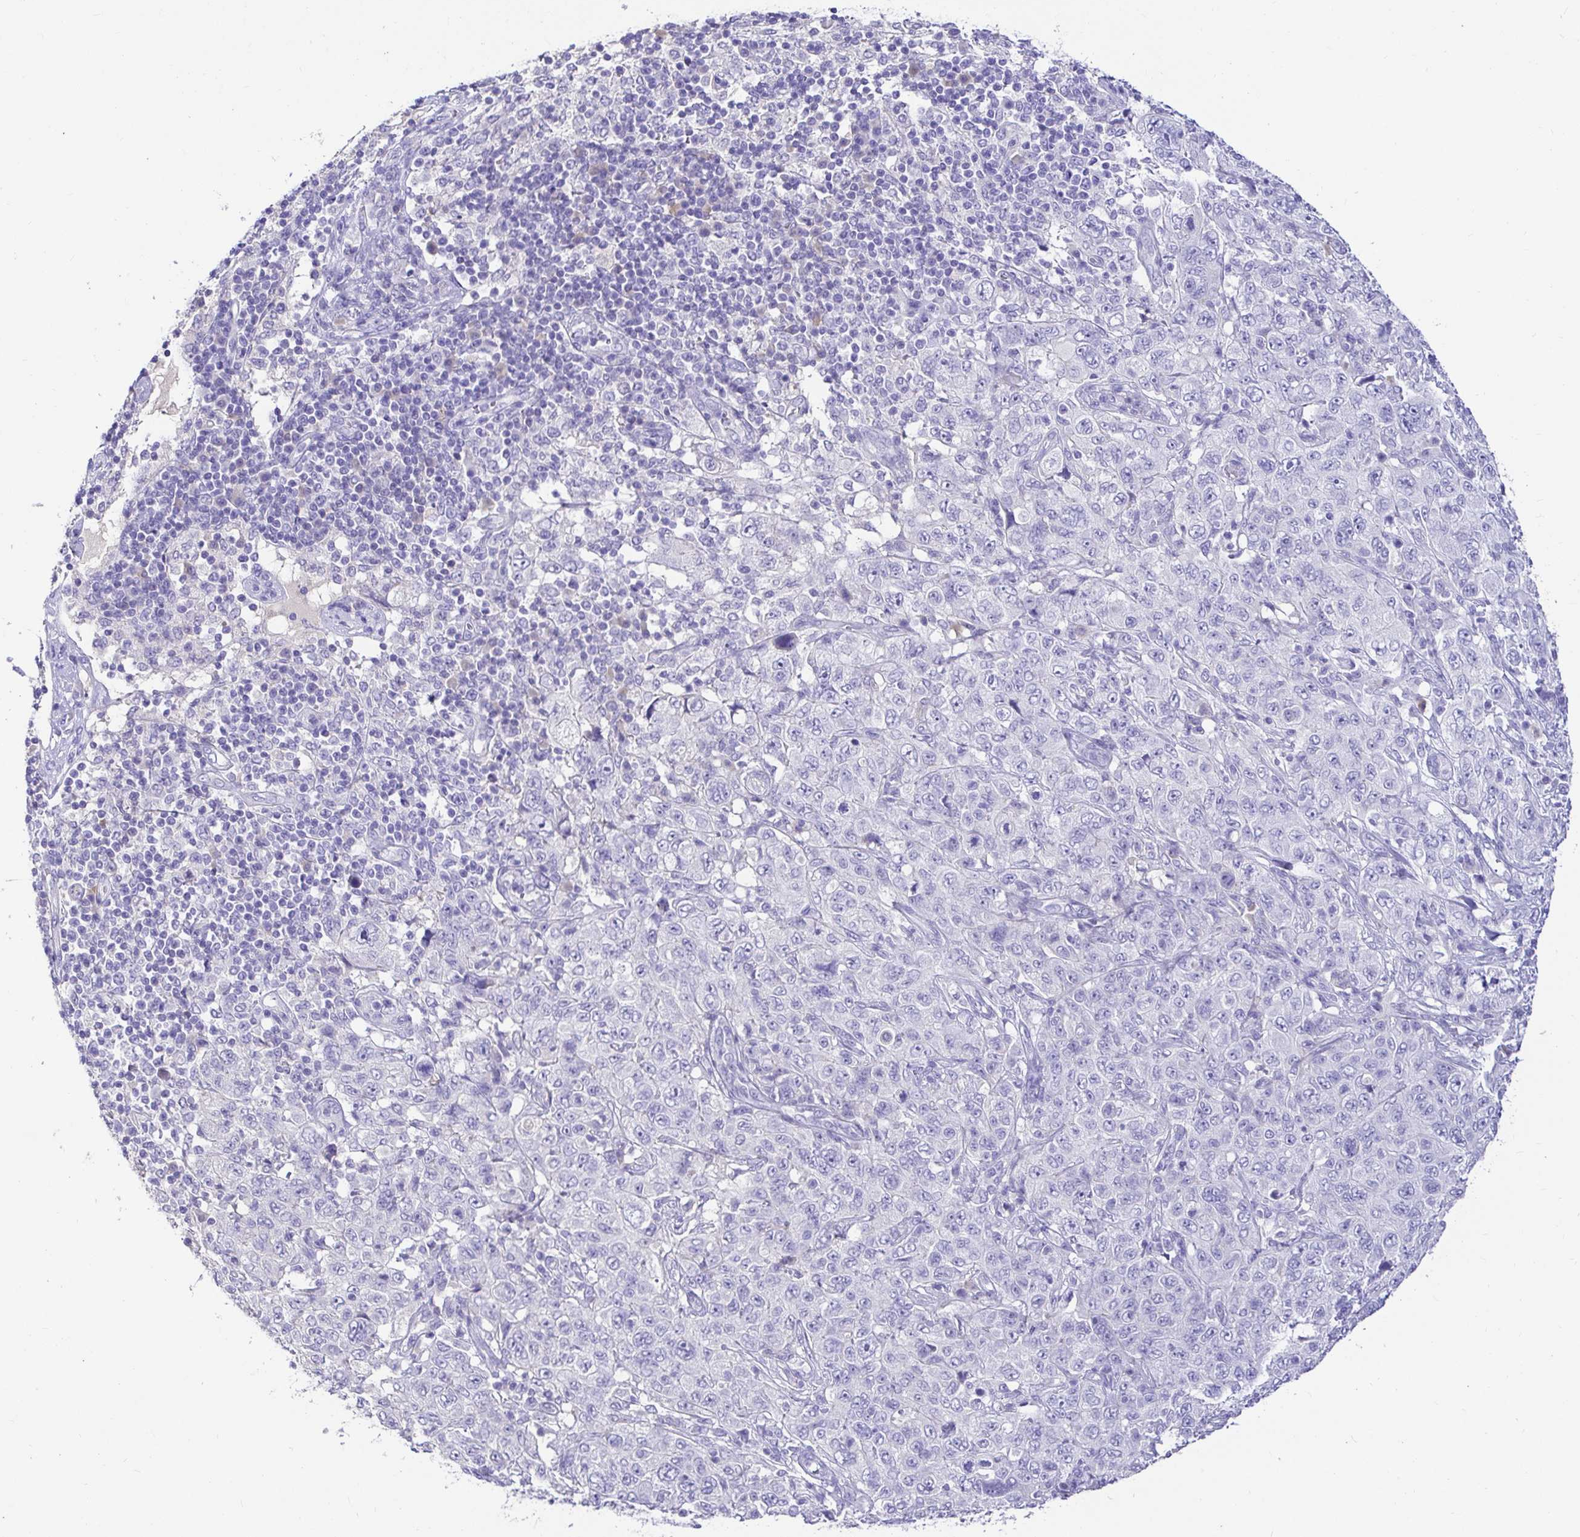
{"staining": {"intensity": "negative", "quantity": "none", "location": "none"}, "tissue": "pancreatic cancer", "cell_type": "Tumor cells", "image_type": "cancer", "snomed": [{"axis": "morphology", "description": "Adenocarcinoma, NOS"}, {"axis": "topography", "description": "Pancreas"}], "caption": "High power microscopy image of an immunohistochemistry (IHC) histopathology image of pancreatic cancer (adenocarcinoma), revealing no significant staining in tumor cells.", "gene": "CDO1", "patient": {"sex": "male", "age": 68}}